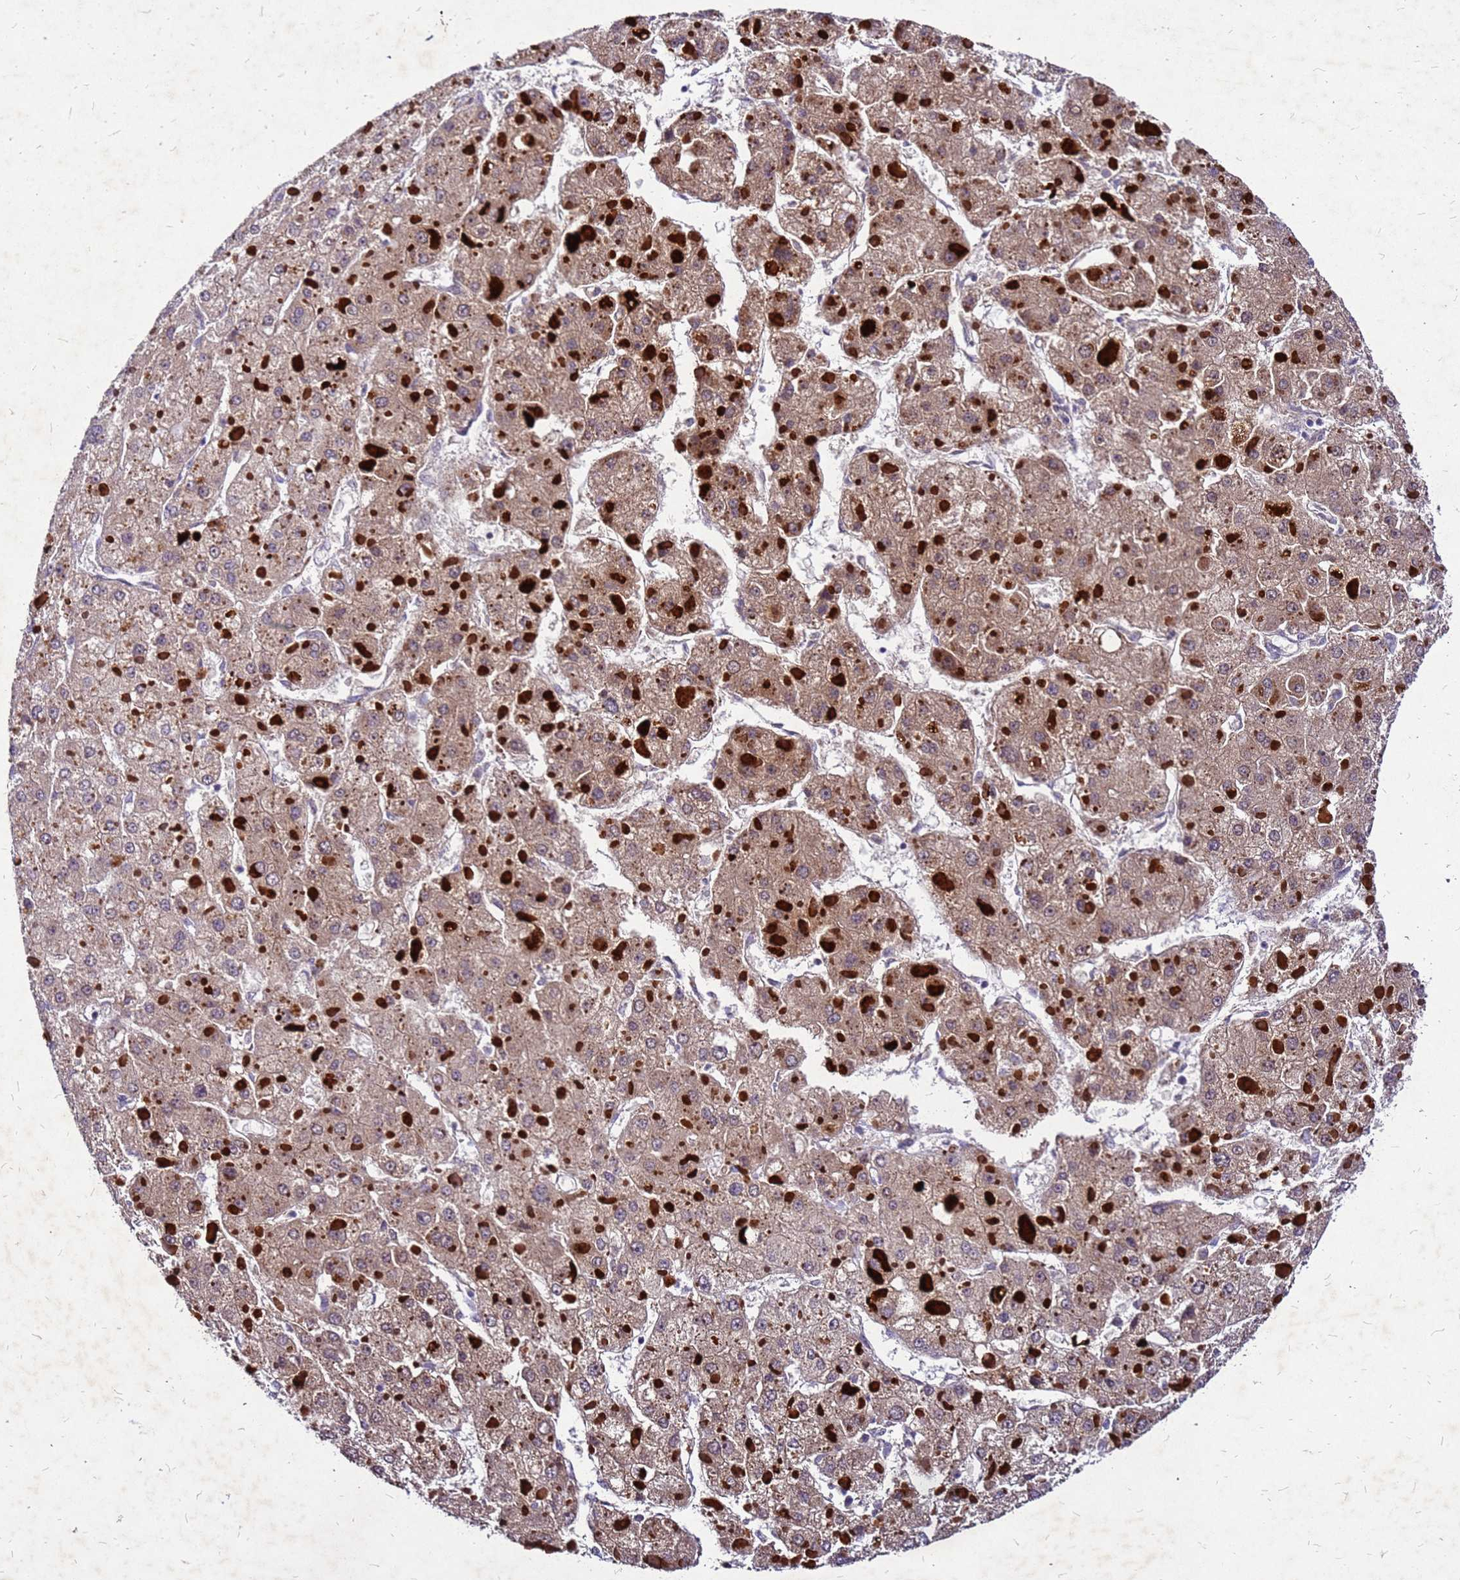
{"staining": {"intensity": "weak", "quantity": ">75%", "location": "cytoplasmic/membranous"}, "tissue": "liver cancer", "cell_type": "Tumor cells", "image_type": "cancer", "snomed": [{"axis": "morphology", "description": "Carcinoma, Hepatocellular, NOS"}, {"axis": "topography", "description": "Liver"}], "caption": "Liver cancer (hepatocellular carcinoma) was stained to show a protein in brown. There is low levels of weak cytoplasmic/membranous expression in about >75% of tumor cells.", "gene": "DUSP23", "patient": {"sex": "female", "age": 73}}